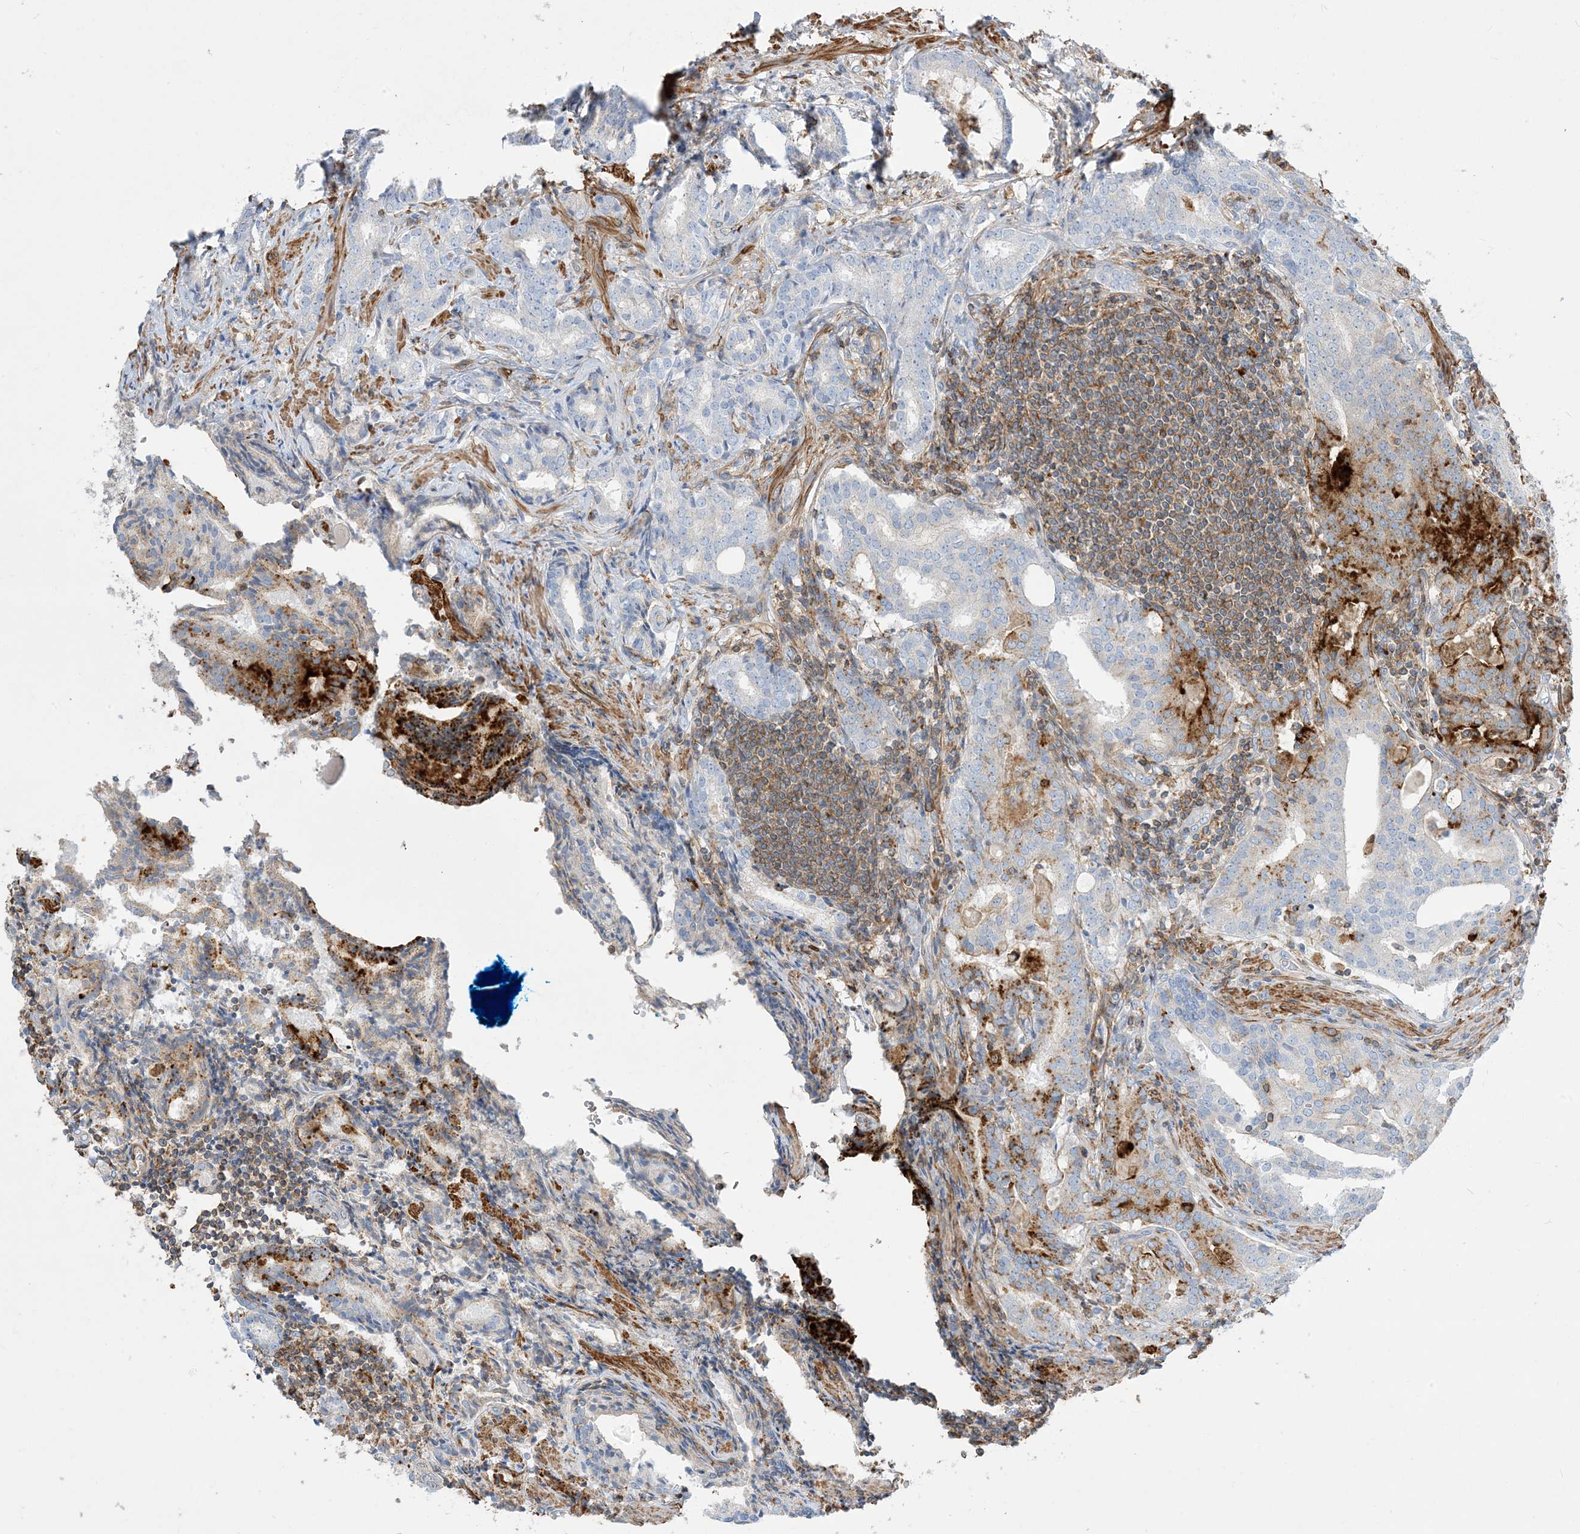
{"staining": {"intensity": "negative", "quantity": "none", "location": "none"}, "tissue": "prostate cancer", "cell_type": "Tumor cells", "image_type": "cancer", "snomed": [{"axis": "morphology", "description": "Adenocarcinoma, High grade"}, {"axis": "topography", "description": "Prostate"}], "caption": "A micrograph of prostate cancer (adenocarcinoma (high-grade)) stained for a protein reveals no brown staining in tumor cells.", "gene": "GTF3C2", "patient": {"sex": "male", "age": 63}}